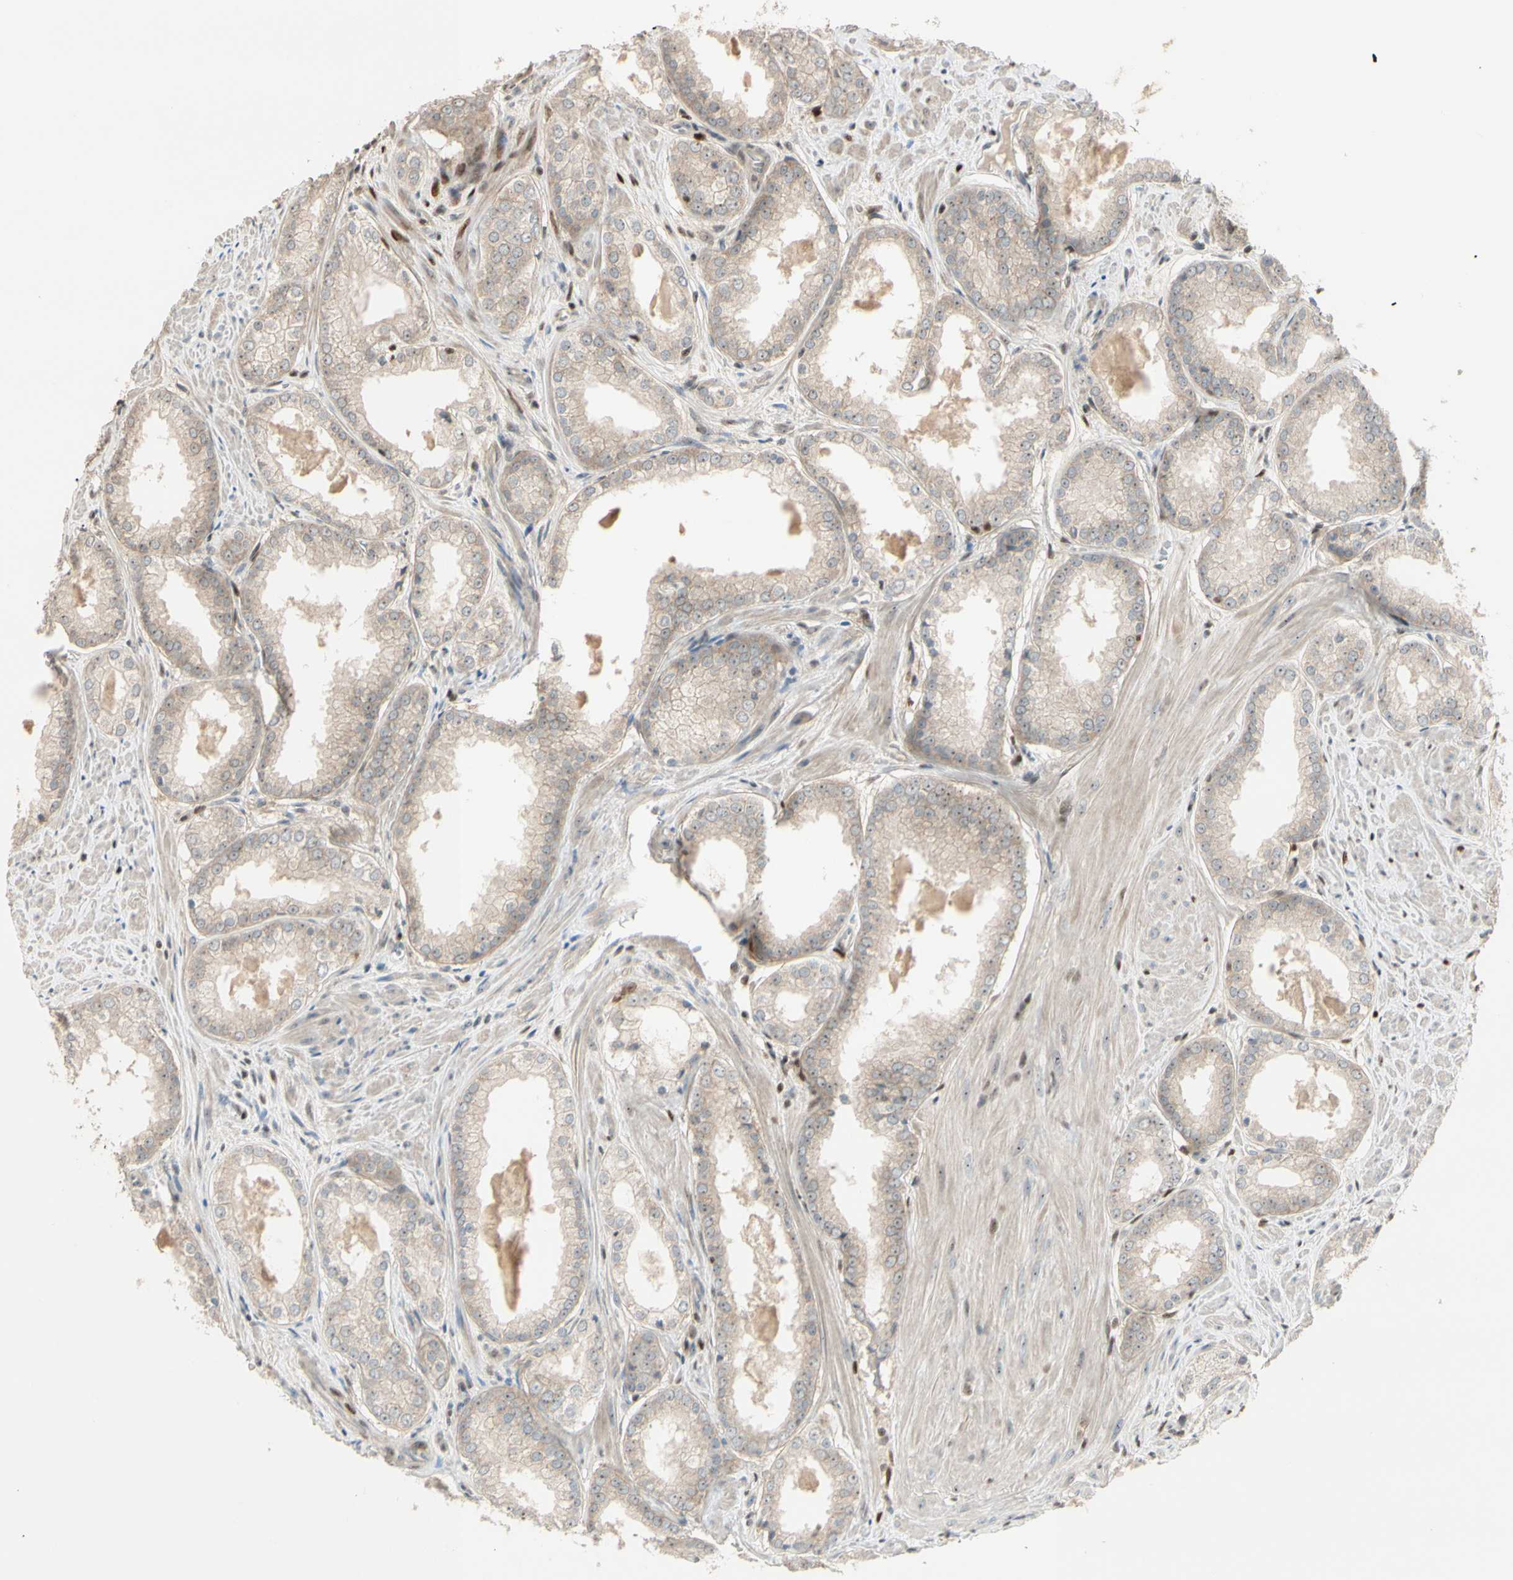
{"staining": {"intensity": "weak", "quantity": ">75%", "location": "cytoplasmic/membranous"}, "tissue": "prostate cancer", "cell_type": "Tumor cells", "image_type": "cancer", "snomed": [{"axis": "morphology", "description": "Adenocarcinoma, Low grade"}, {"axis": "topography", "description": "Prostate"}], "caption": "Tumor cells demonstrate weak cytoplasmic/membranous expression in approximately >75% of cells in prostate low-grade adenocarcinoma.", "gene": "NFYA", "patient": {"sex": "male", "age": 64}}